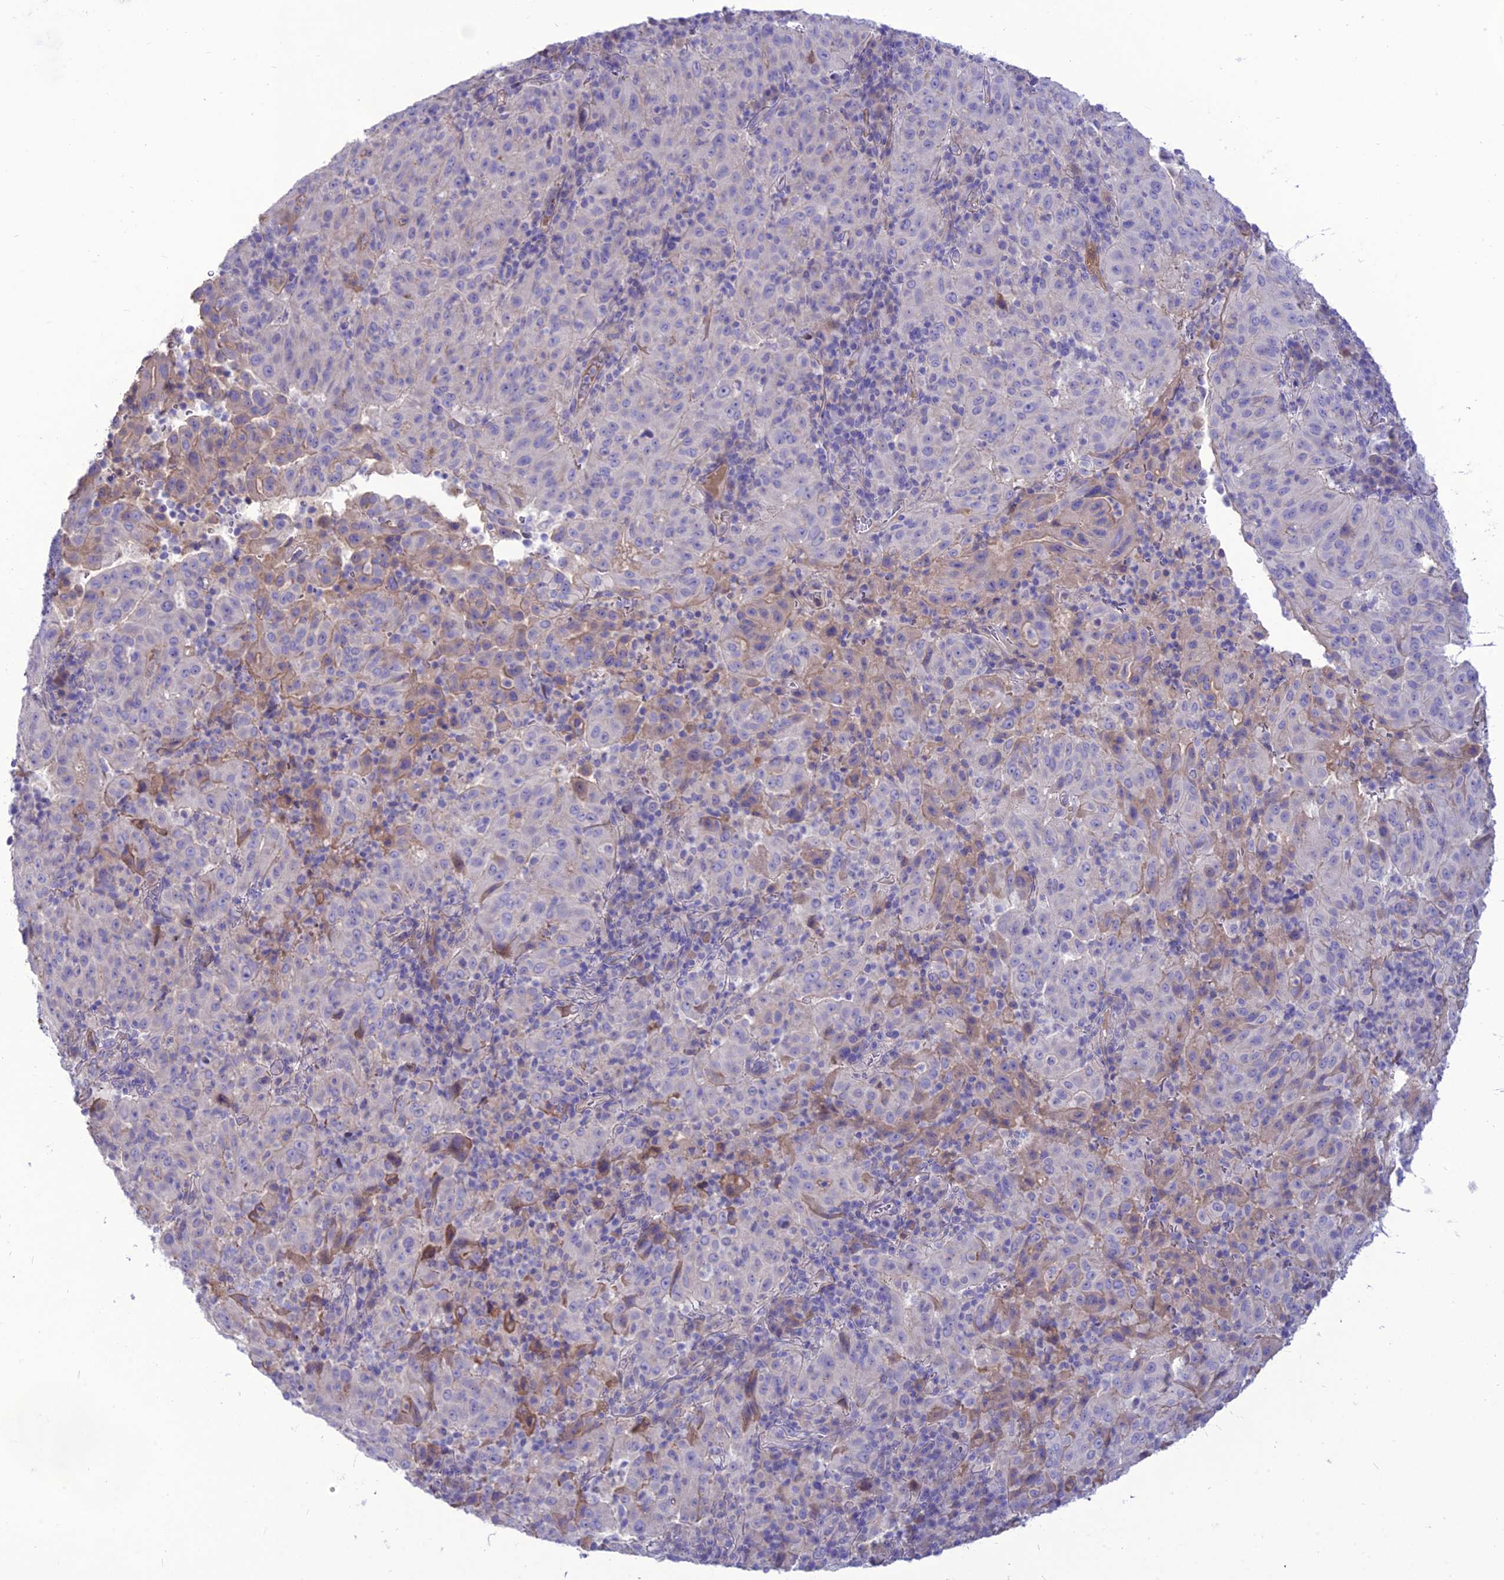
{"staining": {"intensity": "negative", "quantity": "none", "location": "none"}, "tissue": "pancreatic cancer", "cell_type": "Tumor cells", "image_type": "cancer", "snomed": [{"axis": "morphology", "description": "Adenocarcinoma, NOS"}, {"axis": "topography", "description": "Pancreas"}], "caption": "An IHC photomicrograph of pancreatic adenocarcinoma is shown. There is no staining in tumor cells of pancreatic adenocarcinoma.", "gene": "TEKT3", "patient": {"sex": "male", "age": 63}}